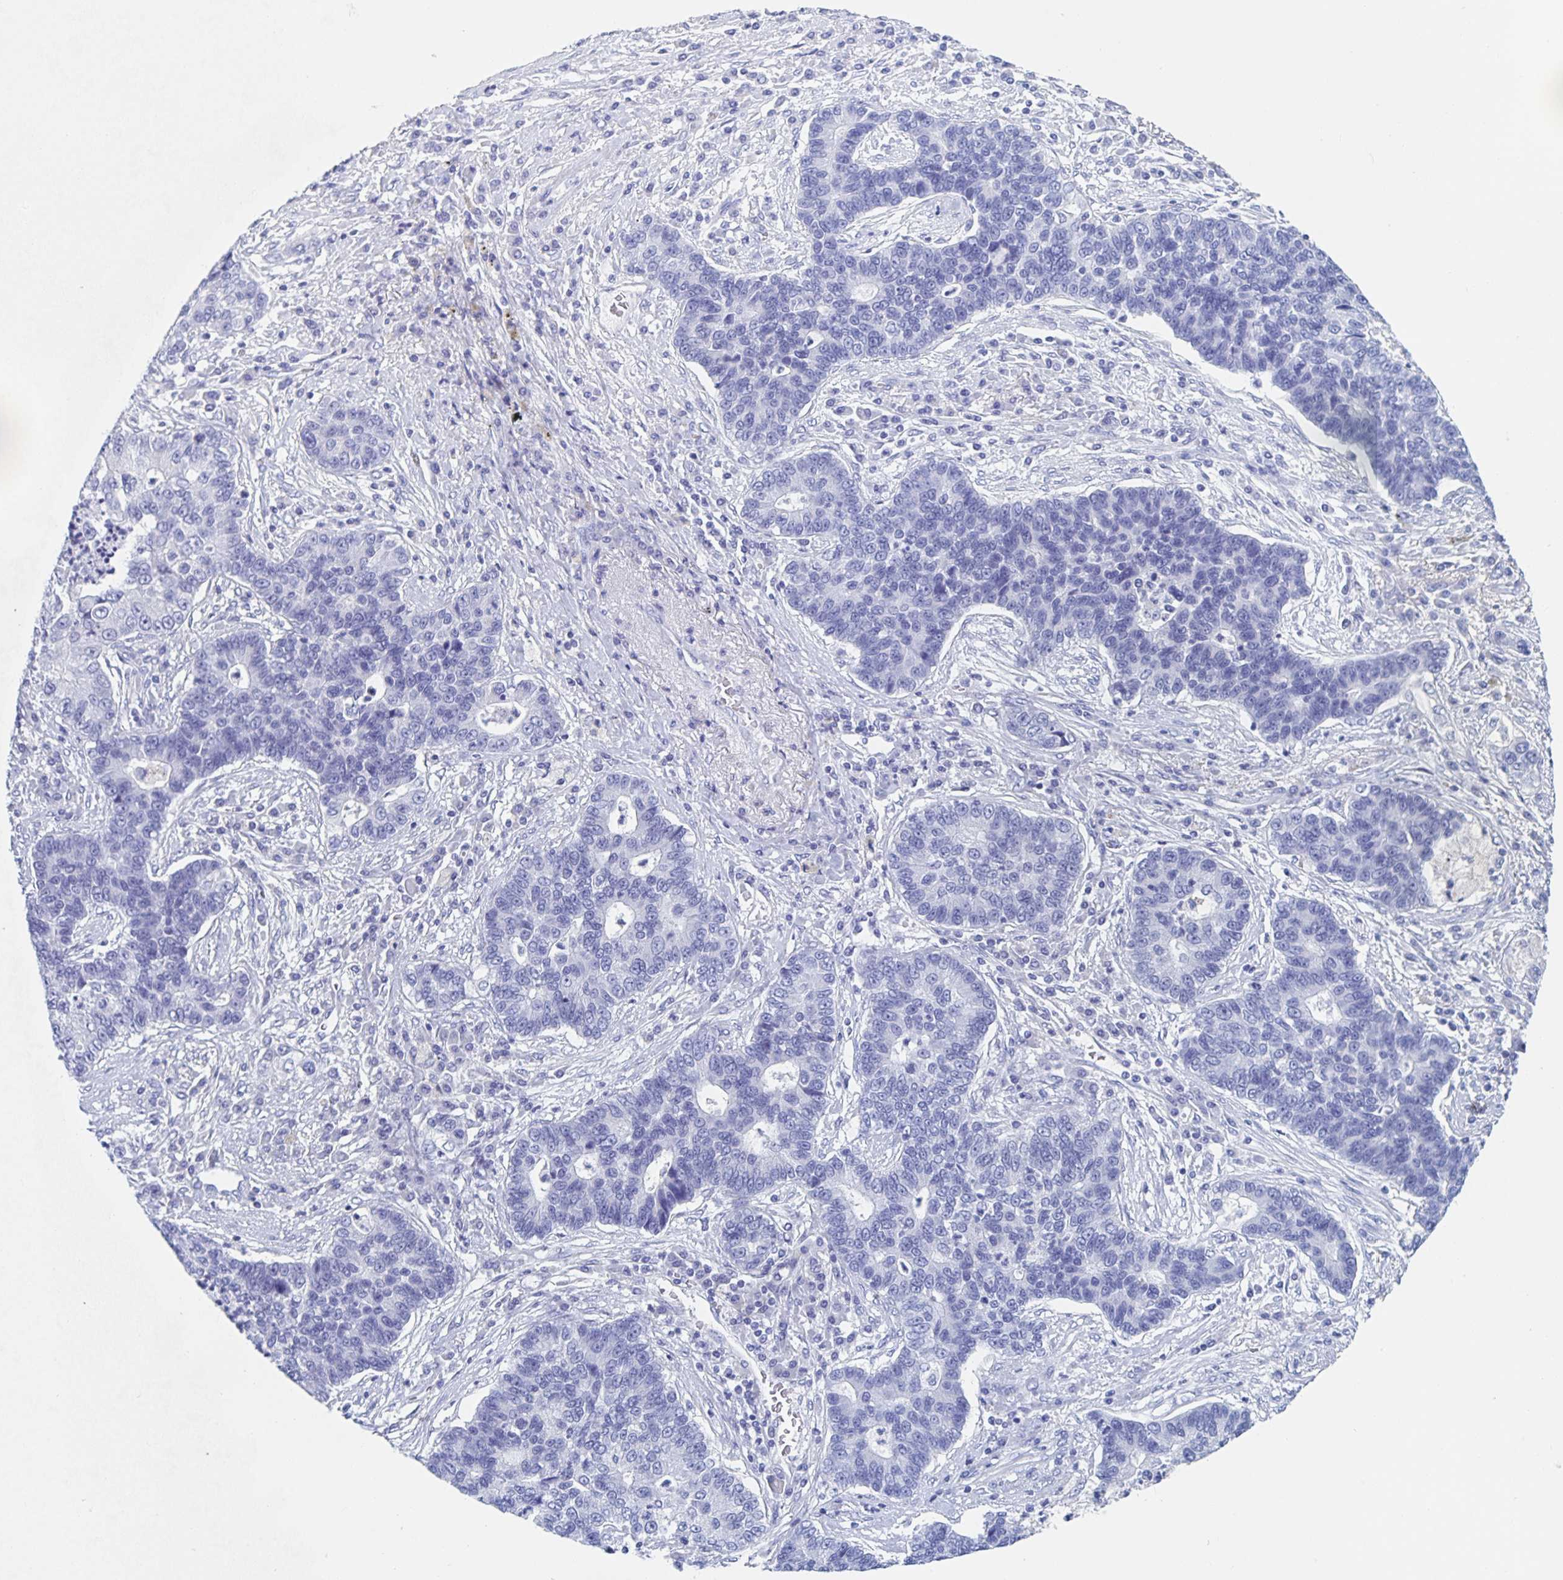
{"staining": {"intensity": "negative", "quantity": "none", "location": "none"}, "tissue": "lung cancer", "cell_type": "Tumor cells", "image_type": "cancer", "snomed": [{"axis": "morphology", "description": "Adenocarcinoma, NOS"}, {"axis": "topography", "description": "Lung"}], "caption": "The image shows no significant expression in tumor cells of lung adenocarcinoma.", "gene": "DMBT1", "patient": {"sex": "female", "age": 57}}